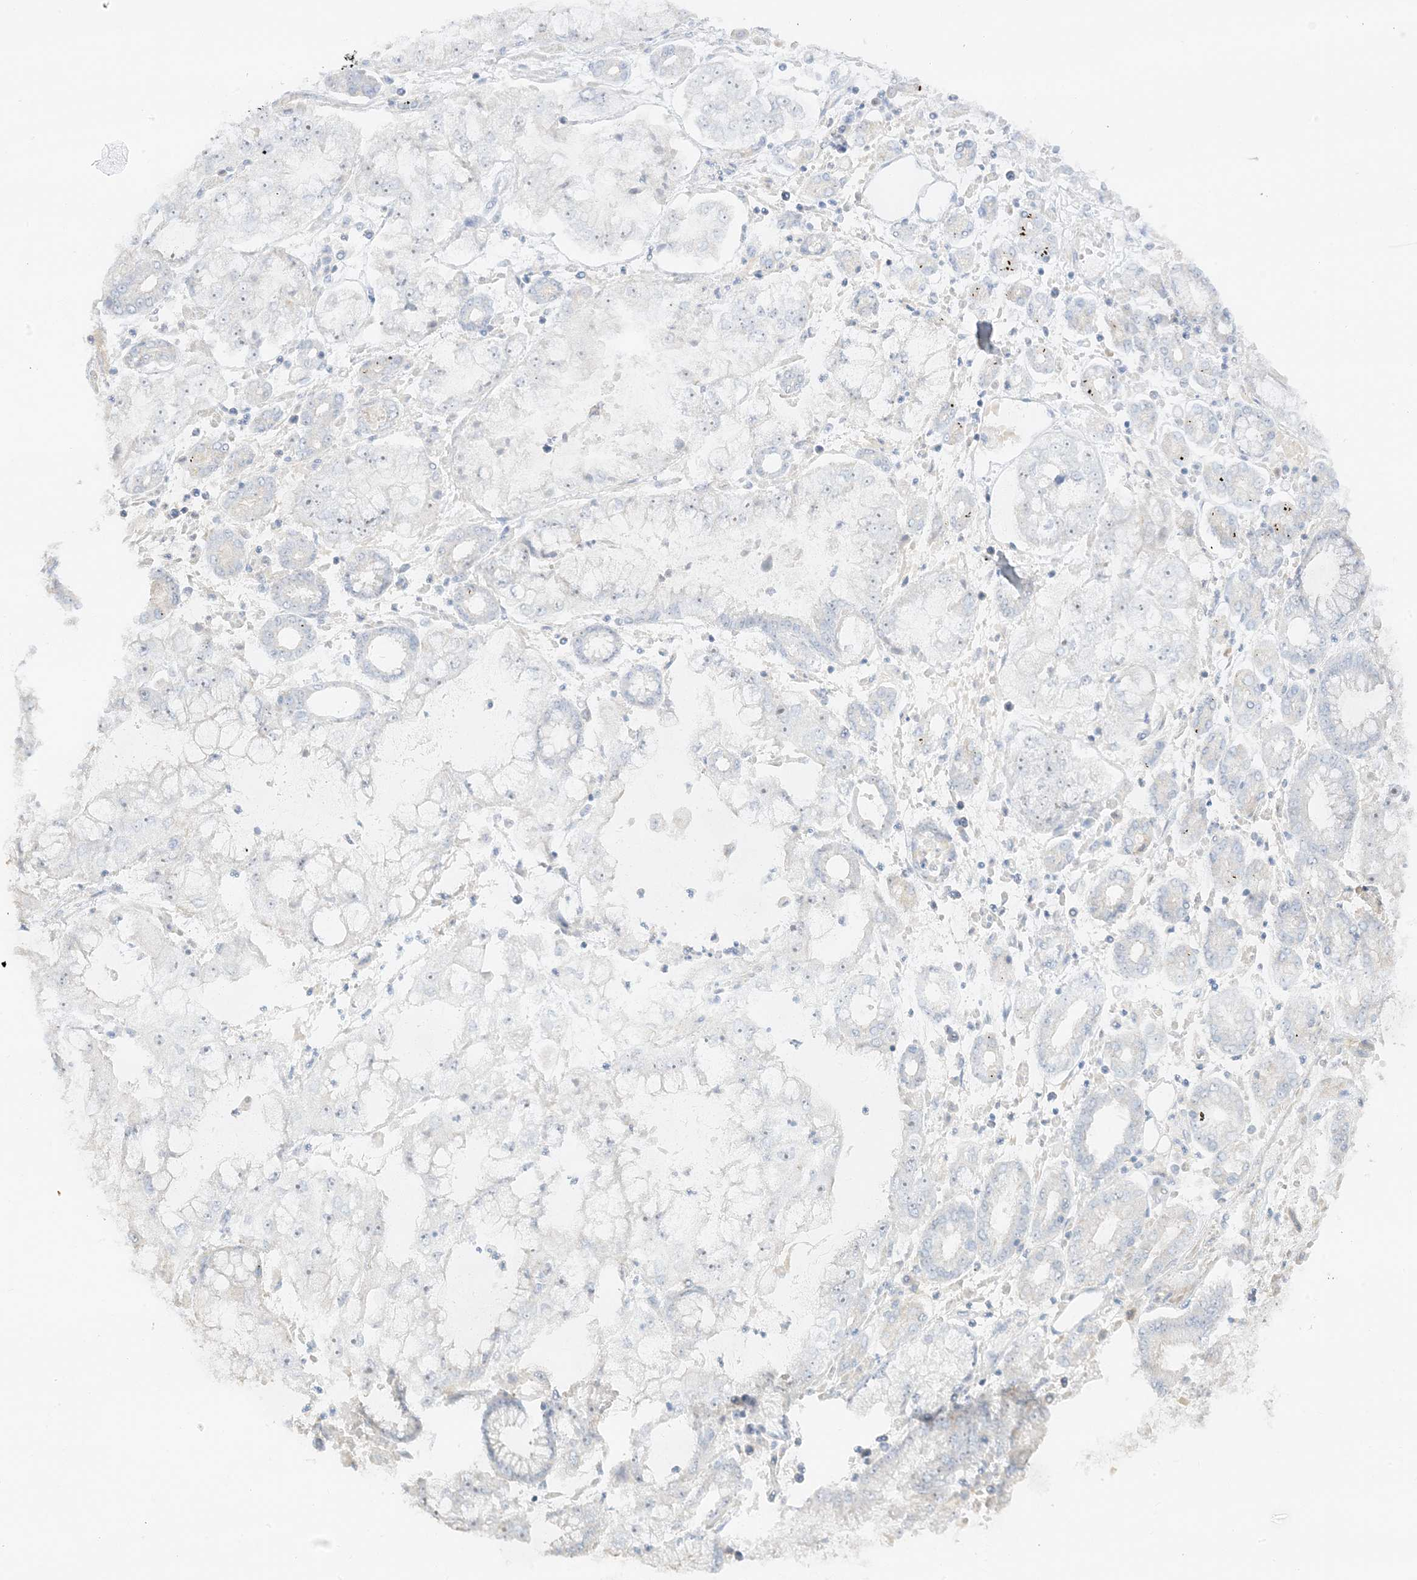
{"staining": {"intensity": "negative", "quantity": "none", "location": "none"}, "tissue": "stomach cancer", "cell_type": "Tumor cells", "image_type": "cancer", "snomed": [{"axis": "morphology", "description": "Adenocarcinoma, NOS"}, {"axis": "topography", "description": "Stomach"}], "caption": "This is an immunohistochemistry photomicrograph of adenocarcinoma (stomach). There is no expression in tumor cells.", "gene": "ETAA1", "patient": {"sex": "male", "age": 76}}